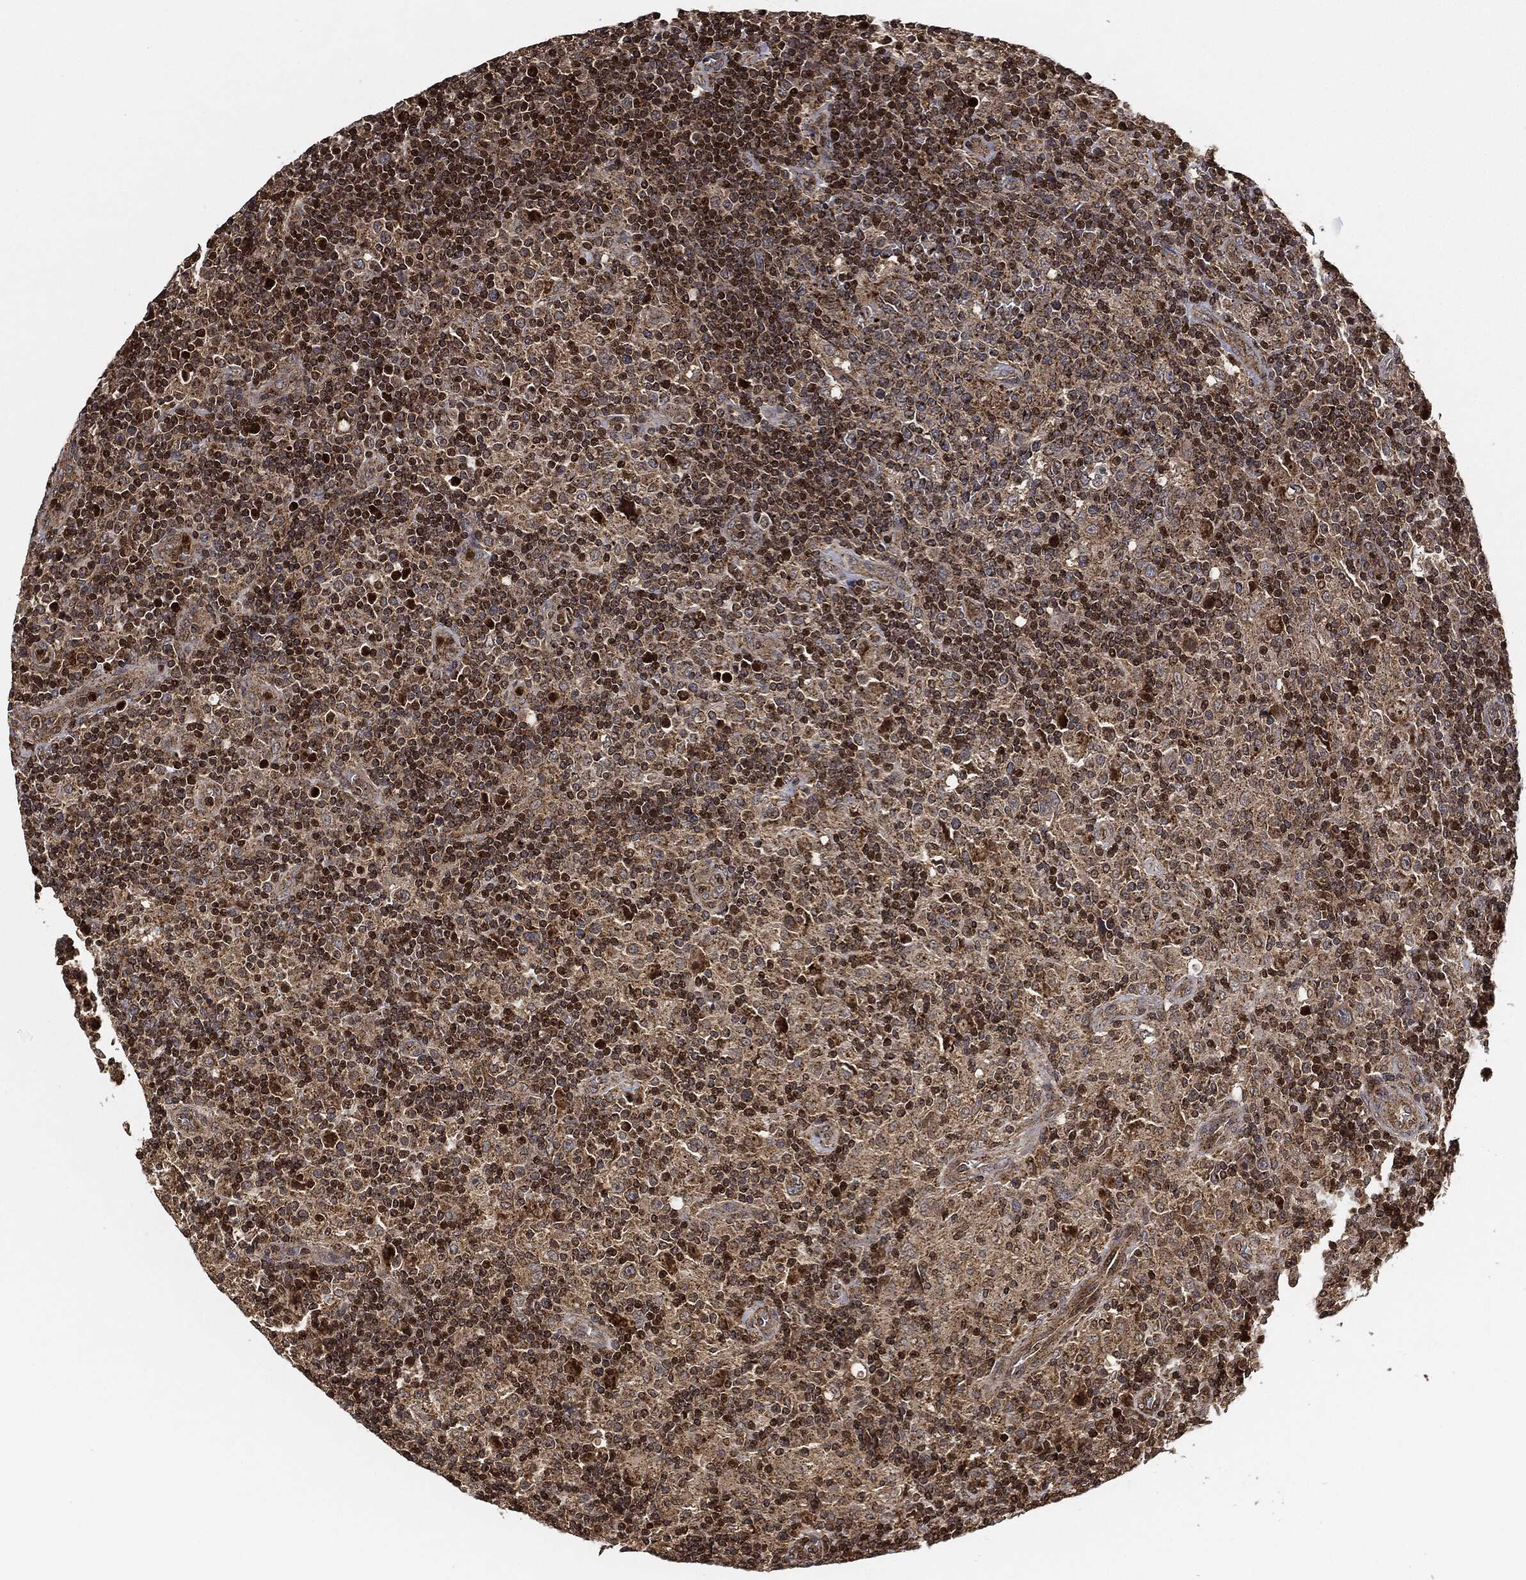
{"staining": {"intensity": "strong", "quantity": "<25%", "location": "nuclear"}, "tissue": "lymphoma", "cell_type": "Tumor cells", "image_type": "cancer", "snomed": [{"axis": "morphology", "description": "Hodgkin's disease, NOS"}, {"axis": "topography", "description": "Lymph node"}], "caption": "This is an image of immunohistochemistry staining of Hodgkin's disease, which shows strong expression in the nuclear of tumor cells.", "gene": "MAP3K3", "patient": {"sex": "male", "age": 70}}